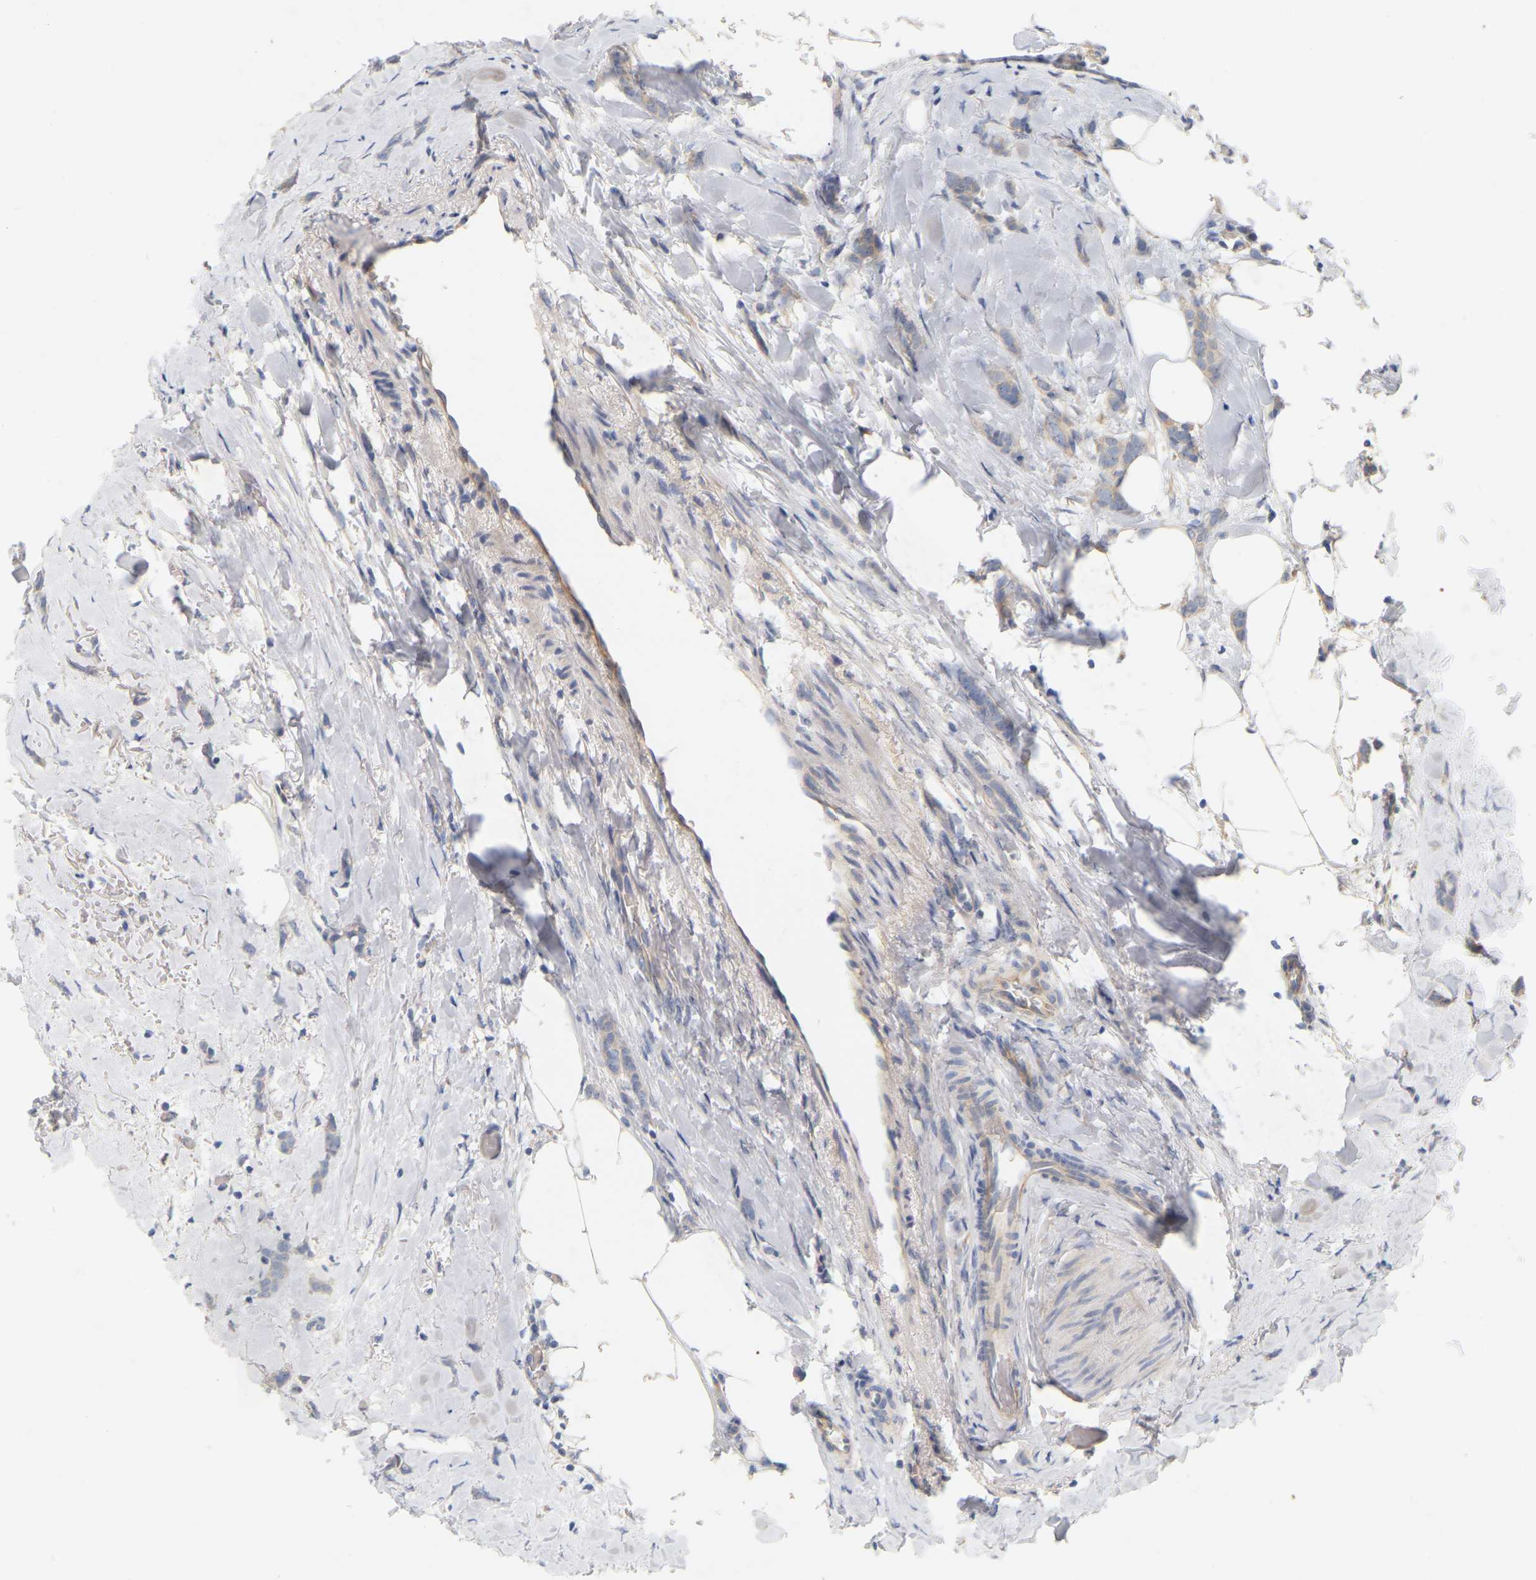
{"staining": {"intensity": "weak", "quantity": "<25%", "location": "cytoplasmic/membranous"}, "tissue": "breast cancer", "cell_type": "Tumor cells", "image_type": "cancer", "snomed": [{"axis": "morphology", "description": "Lobular carcinoma, in situ"}, {"axis": "morphology", "description": "Lobular carcinoma"}, {"axis": "topography", "description": "Breast"}], "caption": "This micrograph is of breast lobular carcinoma stained with immunohistochemistry to label a protein in brown with the nuclei are counter-stained blue. There is no positivity in tumor cells.", "gene": "MINDY4", "patient": {"sex": "female", "age": 41}}